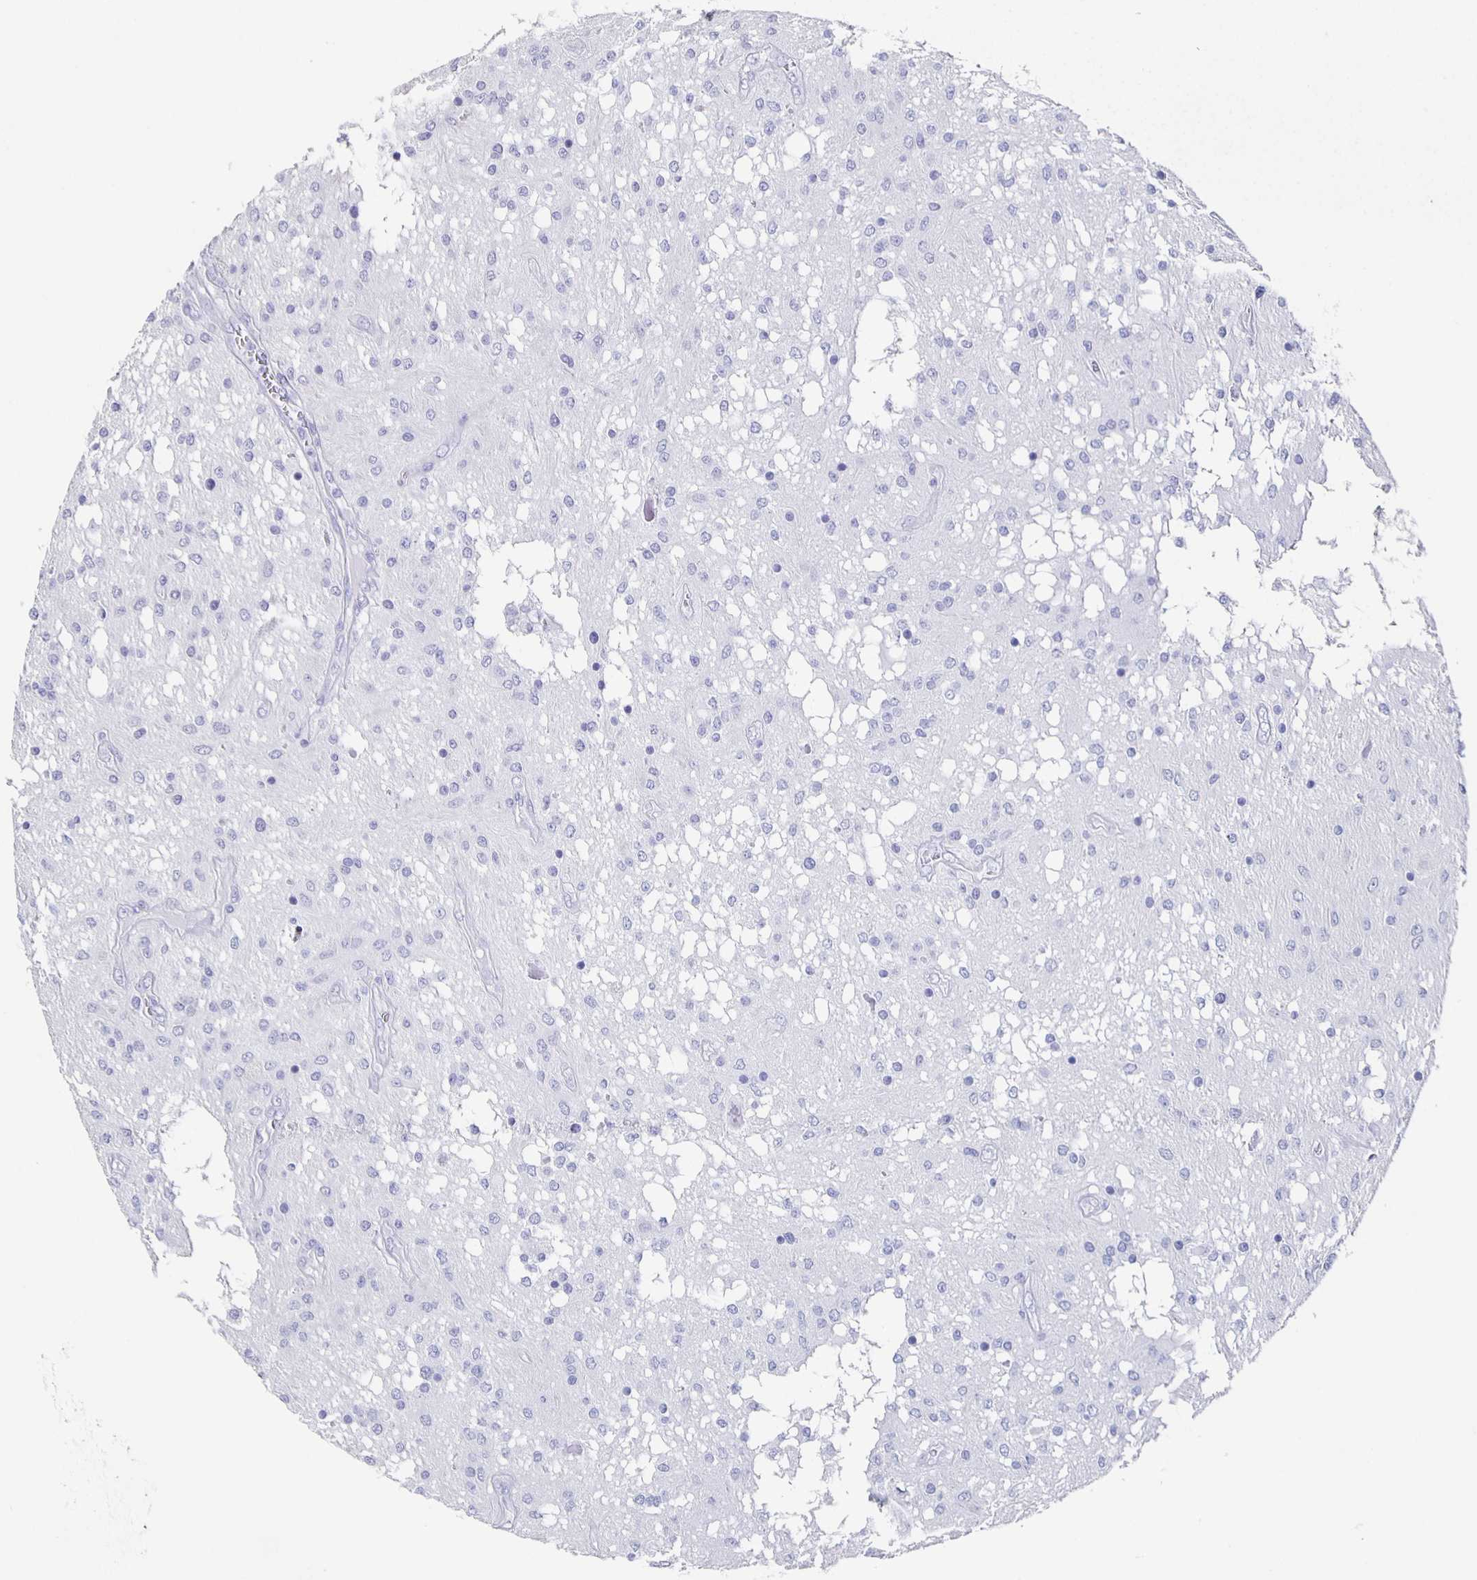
{"staining": {"intensity": "negative", "quantity": "none", "location": "none"}, "tissue": "glioma", "cell_type": "Tumor cells", "image_type": "cancer", "snomed": [{"axis": "morphology", "description": "Glioma, malignant, Low grade"}, {"axis": "topography", "description": "Cerebellum"}], "caption": "Immunohistochemical staining of malignant glioma (low-grade) shows no significant expression in tumor cells. (DAB (3,3'-diaminobenzidine) immunohistochemistry with hematoxylin counter stain).", "gene": "SLC34A2", "patient": {"sex": "female", "age": 14}}